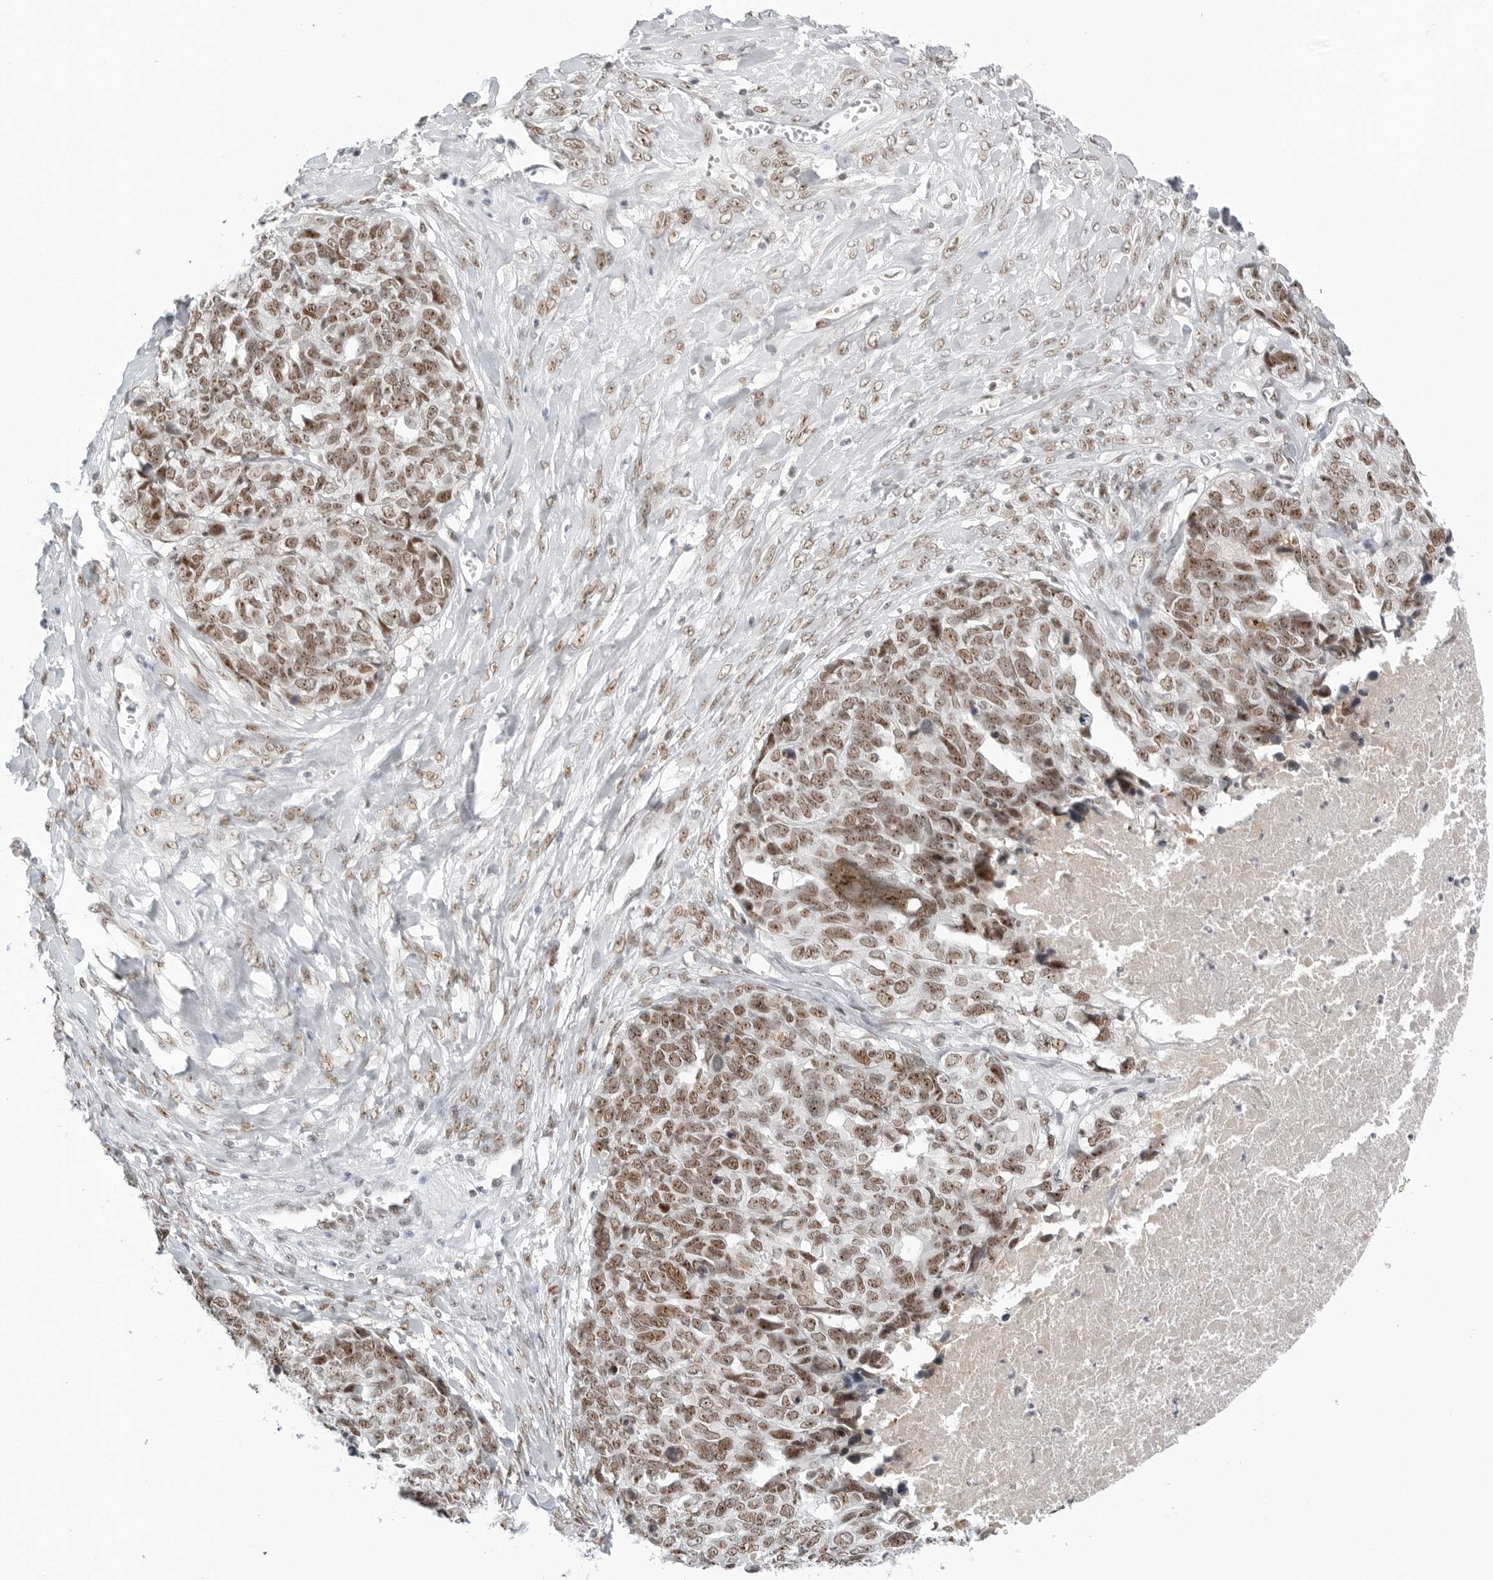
{"staining": {"intensity": "moderate", "quantity": ">75%", "location": "nuclear"}, "tissue": "ovarian cancer", "cell_type": "Tumor cells", "image_type": "cancer", "snomed": [{"axis": "morphology", "description": "Cystadenocarcinoma, serous, NOS"}, {"axis": "topography", "description": "Ovary"}], "caption": "A brown stain shows moderate nuclear staining of a protein in ovarian serous cystadenocarcinoma tumor cells.", "gene": "WRAP53", "patient": {"sex": "female", "age": 79}}